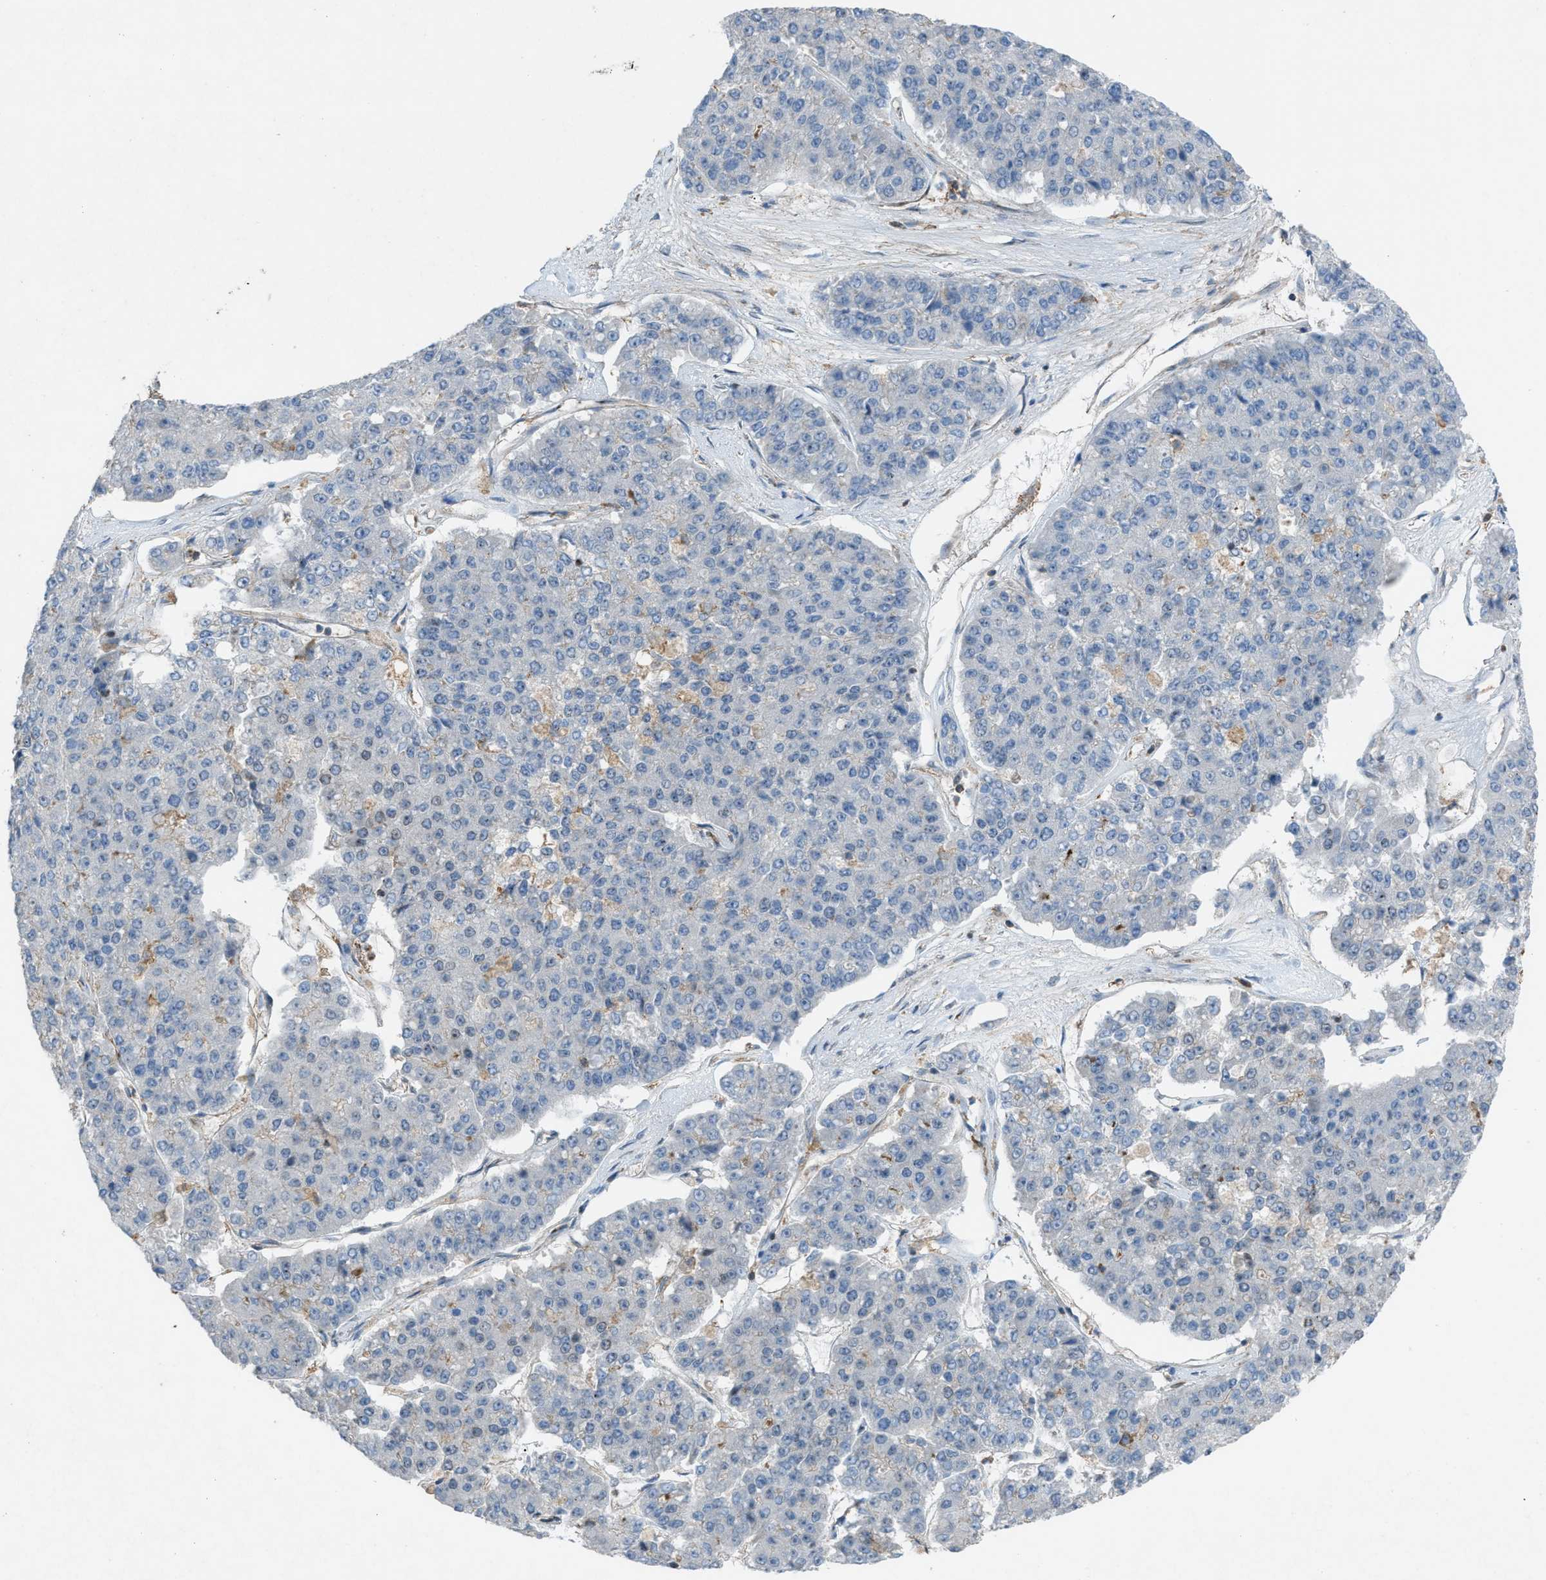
{"staining": {"intensity": "negative", "quantity": "none", "location": "none"}, "tissue": "pancreatic cancer", "cell_type": "Tumor cells", "image_type": "cancer", "snomed": [{"axis": "morphology", "description": "Adenocarcinoma, NOS"}, {"axis": "topography", "description": "Pancreas"}], "caption": "Pancreatic adenocarcinoma was stained to show a protein in brown. There is no significant positivity in tumor cells. (Brightfield microscopy of DAB immunohistochemistry at high magnification).", "gene": "NCK2", "patient": {"sex": "male", "age": 50}}